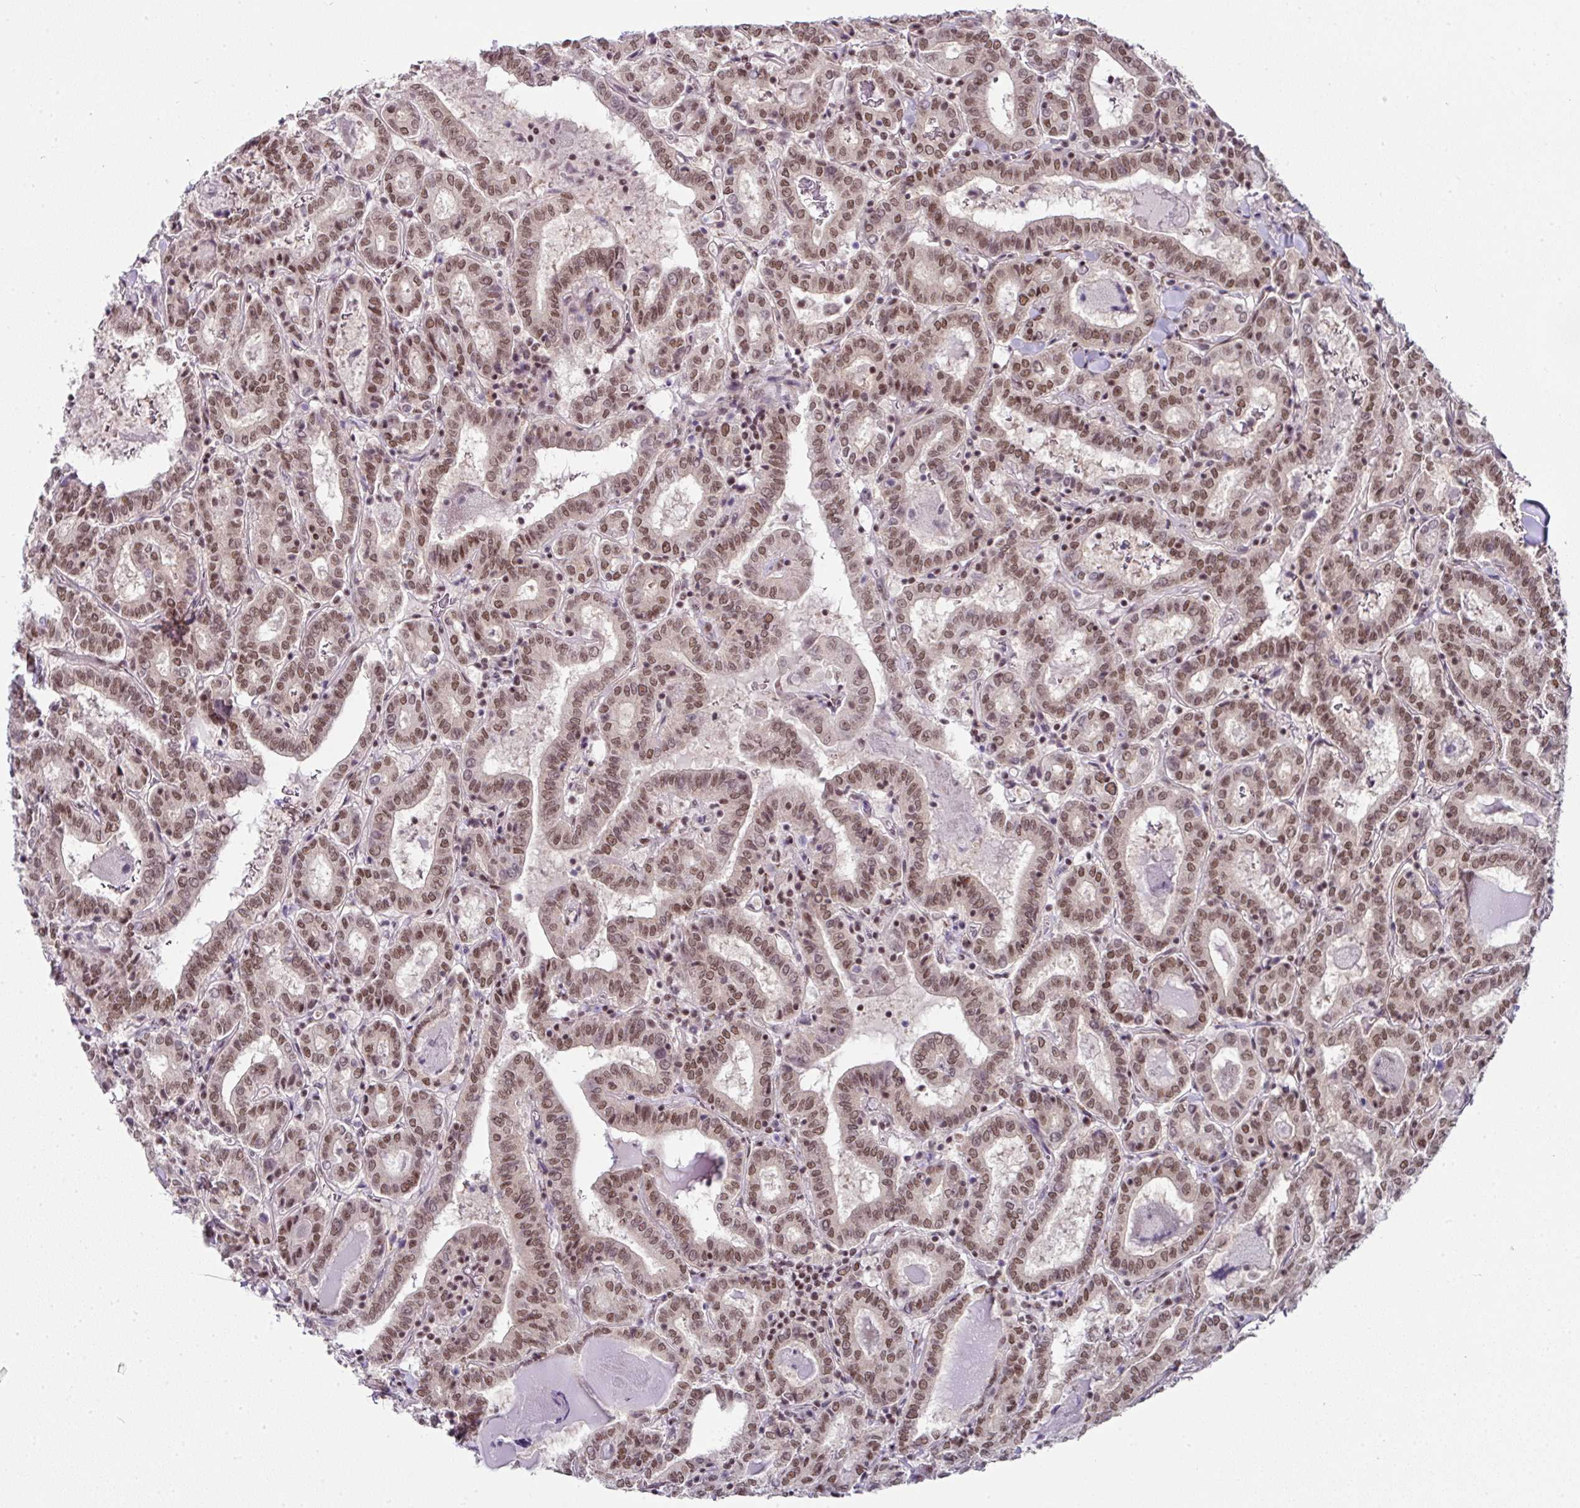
{"staining": {"intensity": "moderate", "quantity": ">75%", "location": "nuclear"}, "tissue": "thyroid cancer", "cell_type": "Tumor cells", "image_type": "cancer", "snomed": [{"axis": "morphology", "description": "Papillary adenocarcinoma, NOS"}, {"axis": "topography", "description": "Thyroid gland"}], "caption": "Human thyroid papillary adenocarcinoma stained with a protein marker reveals moderate staining in tumor cells.", "gene": "NFYA", "patient": {"sex": "female", "age": 72}}